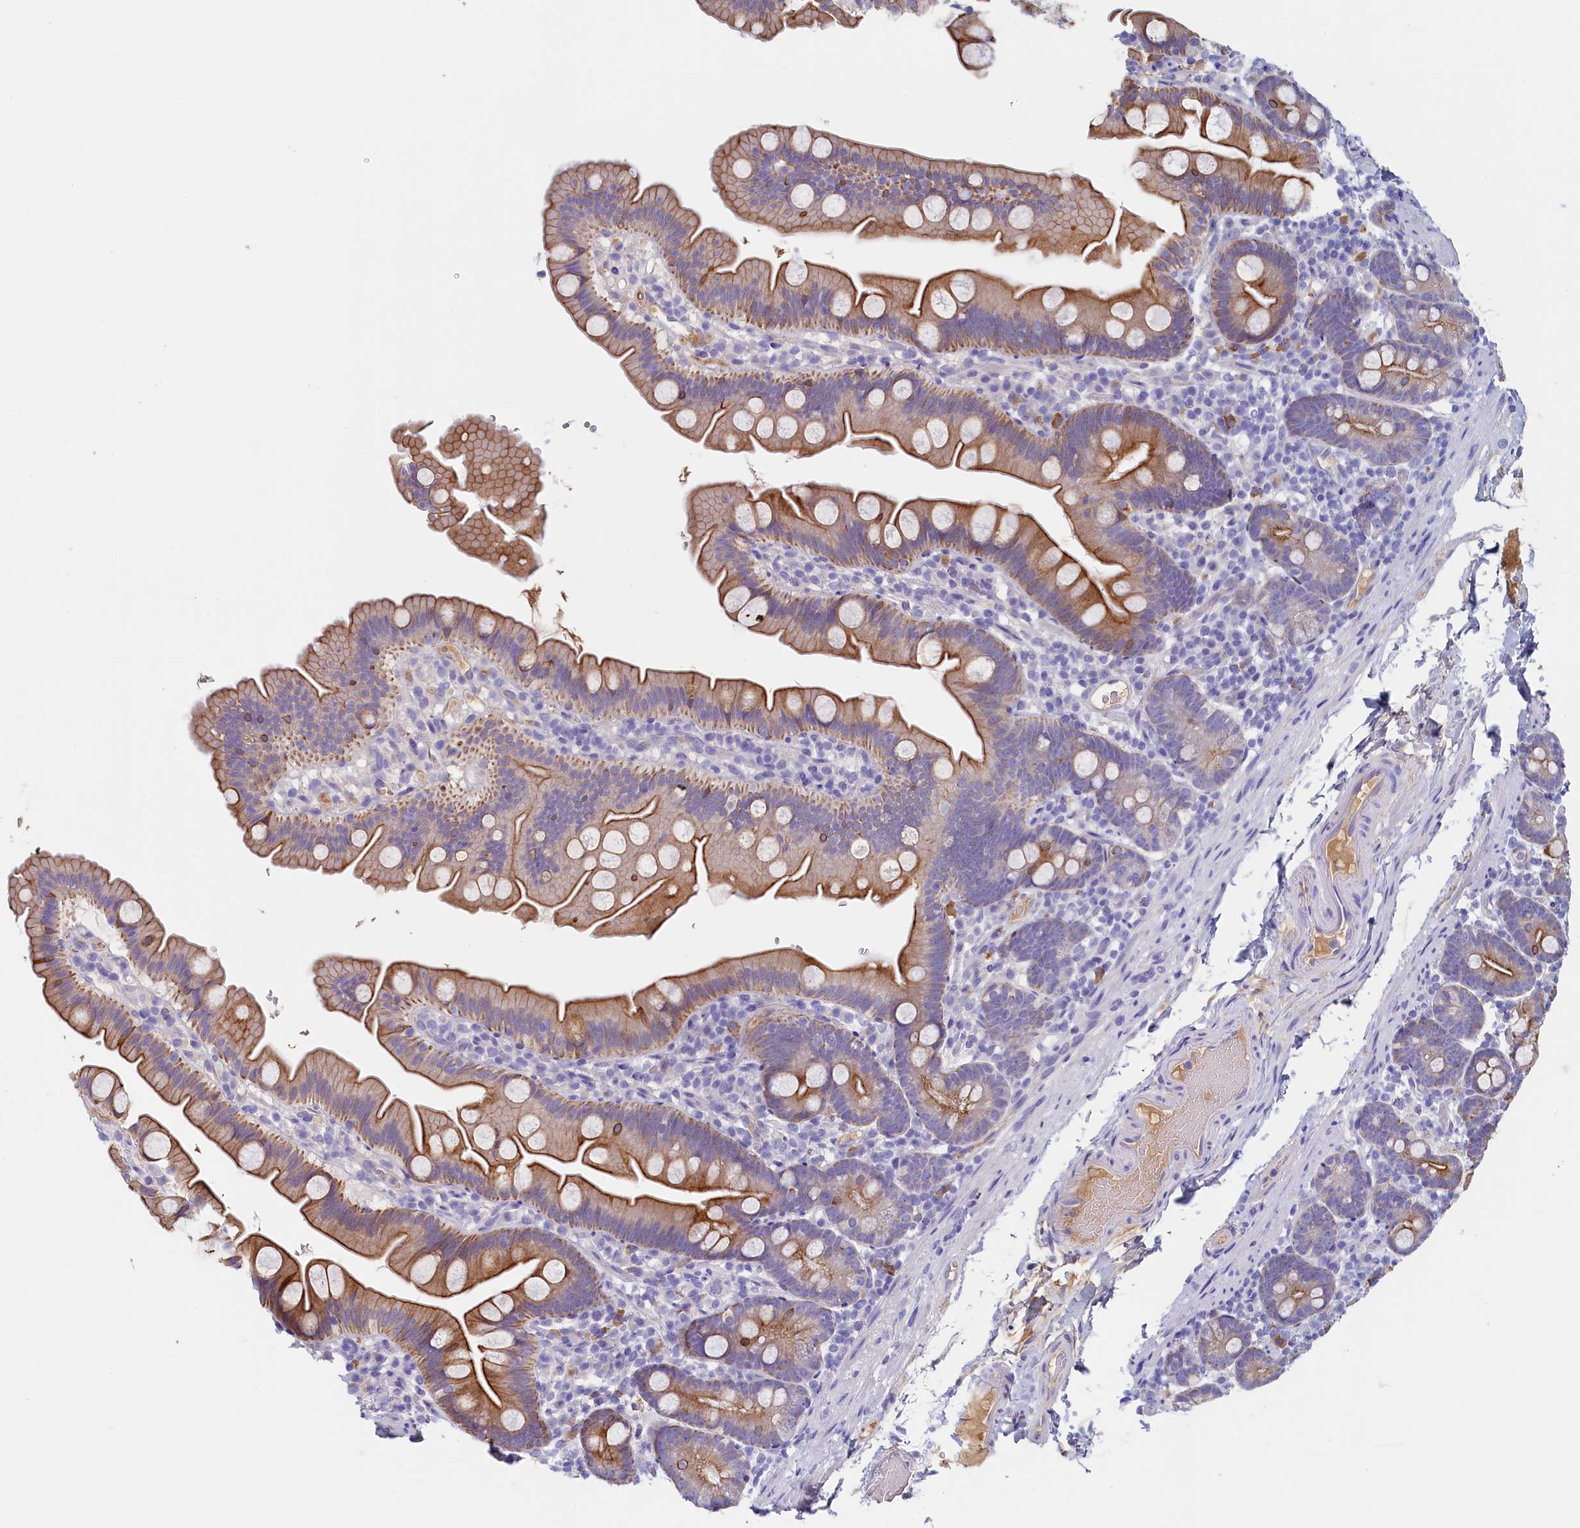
{"staining": {"intensity": "moderate", "quantity": ">75%", "location": "cytoplasmic/membranous"}, "tissue": "small intestine", "cell_type": "Glandular cells", "image_type": "normal", "snomed": [{"axis": "morphology", "description": "Normal tissue, NOS"}, {"axis": "topography", "description": "Small intestine"}], "caption": "Approximately >75% of glandular cells in normal human small intestine exhibit moderate cytoplasmic/membranous protein positivity as visualized by brown immunohistochemical staining.", "gene": "GUCA1C", "patient": {"sex": "female", "age": 68}}